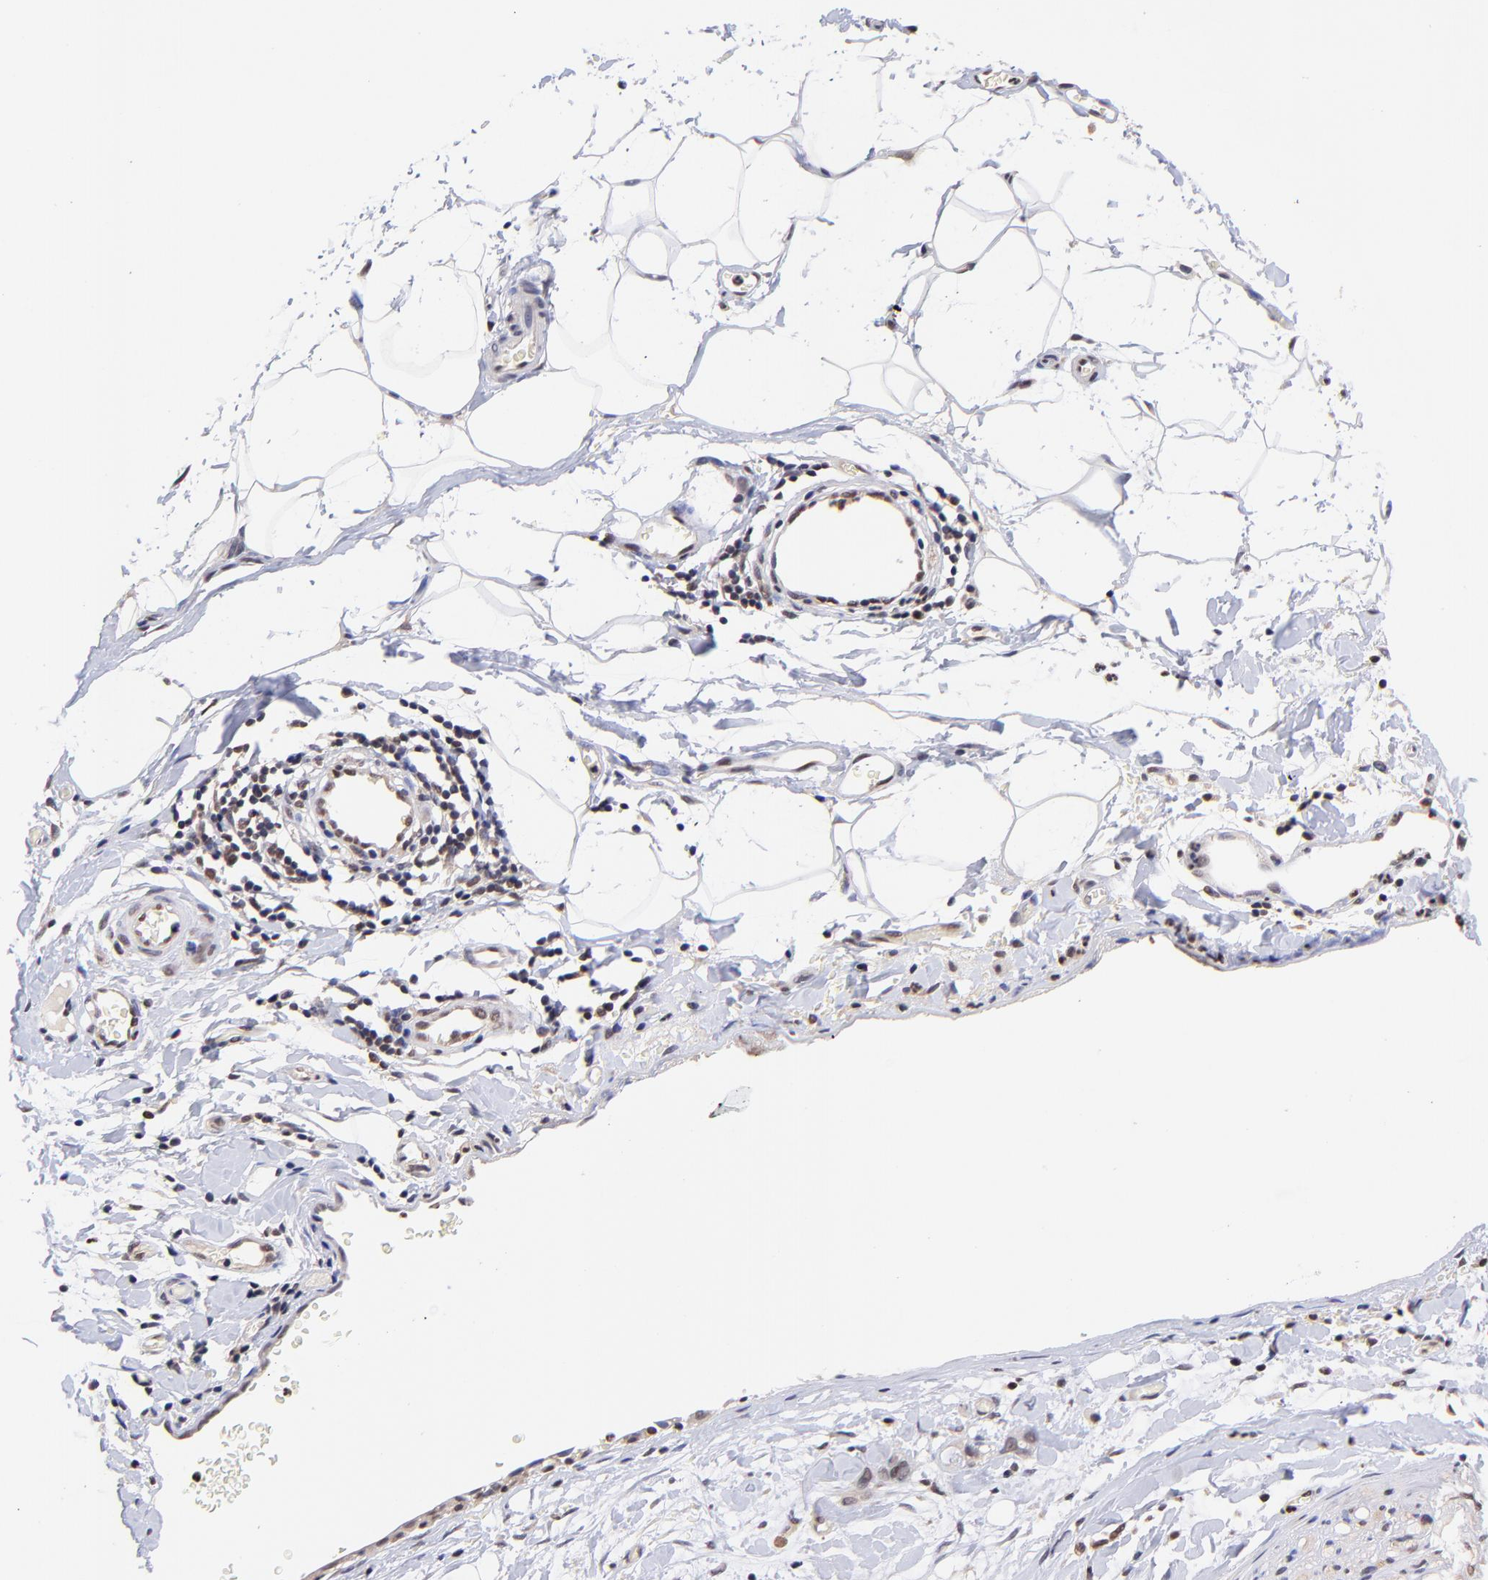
{"staining": {"intensity": "weak", "quantity": "25%-75%", "location": "nuclear"}, "tissue": "stomach cancer", "cell_type": "Tumor cells", "image_type": "cancer", "snomed": [{"axis": "morphology", "description": "Adenocarcinoma, NOS"}, {"axis": "topography", "description": "Stomach, upper"}], "caption": "IHC micrograph of neoplastic tissue: human stomach adenocarcinoma stained using immunohistochemistry (IHC) demonstrates low levels of weak protein expression localized specifically in the nuclear of tumor cells, appearing as a nuclear brown color.", "gene": "WDR25", "patient": {"sex": "male", "age": 47}}